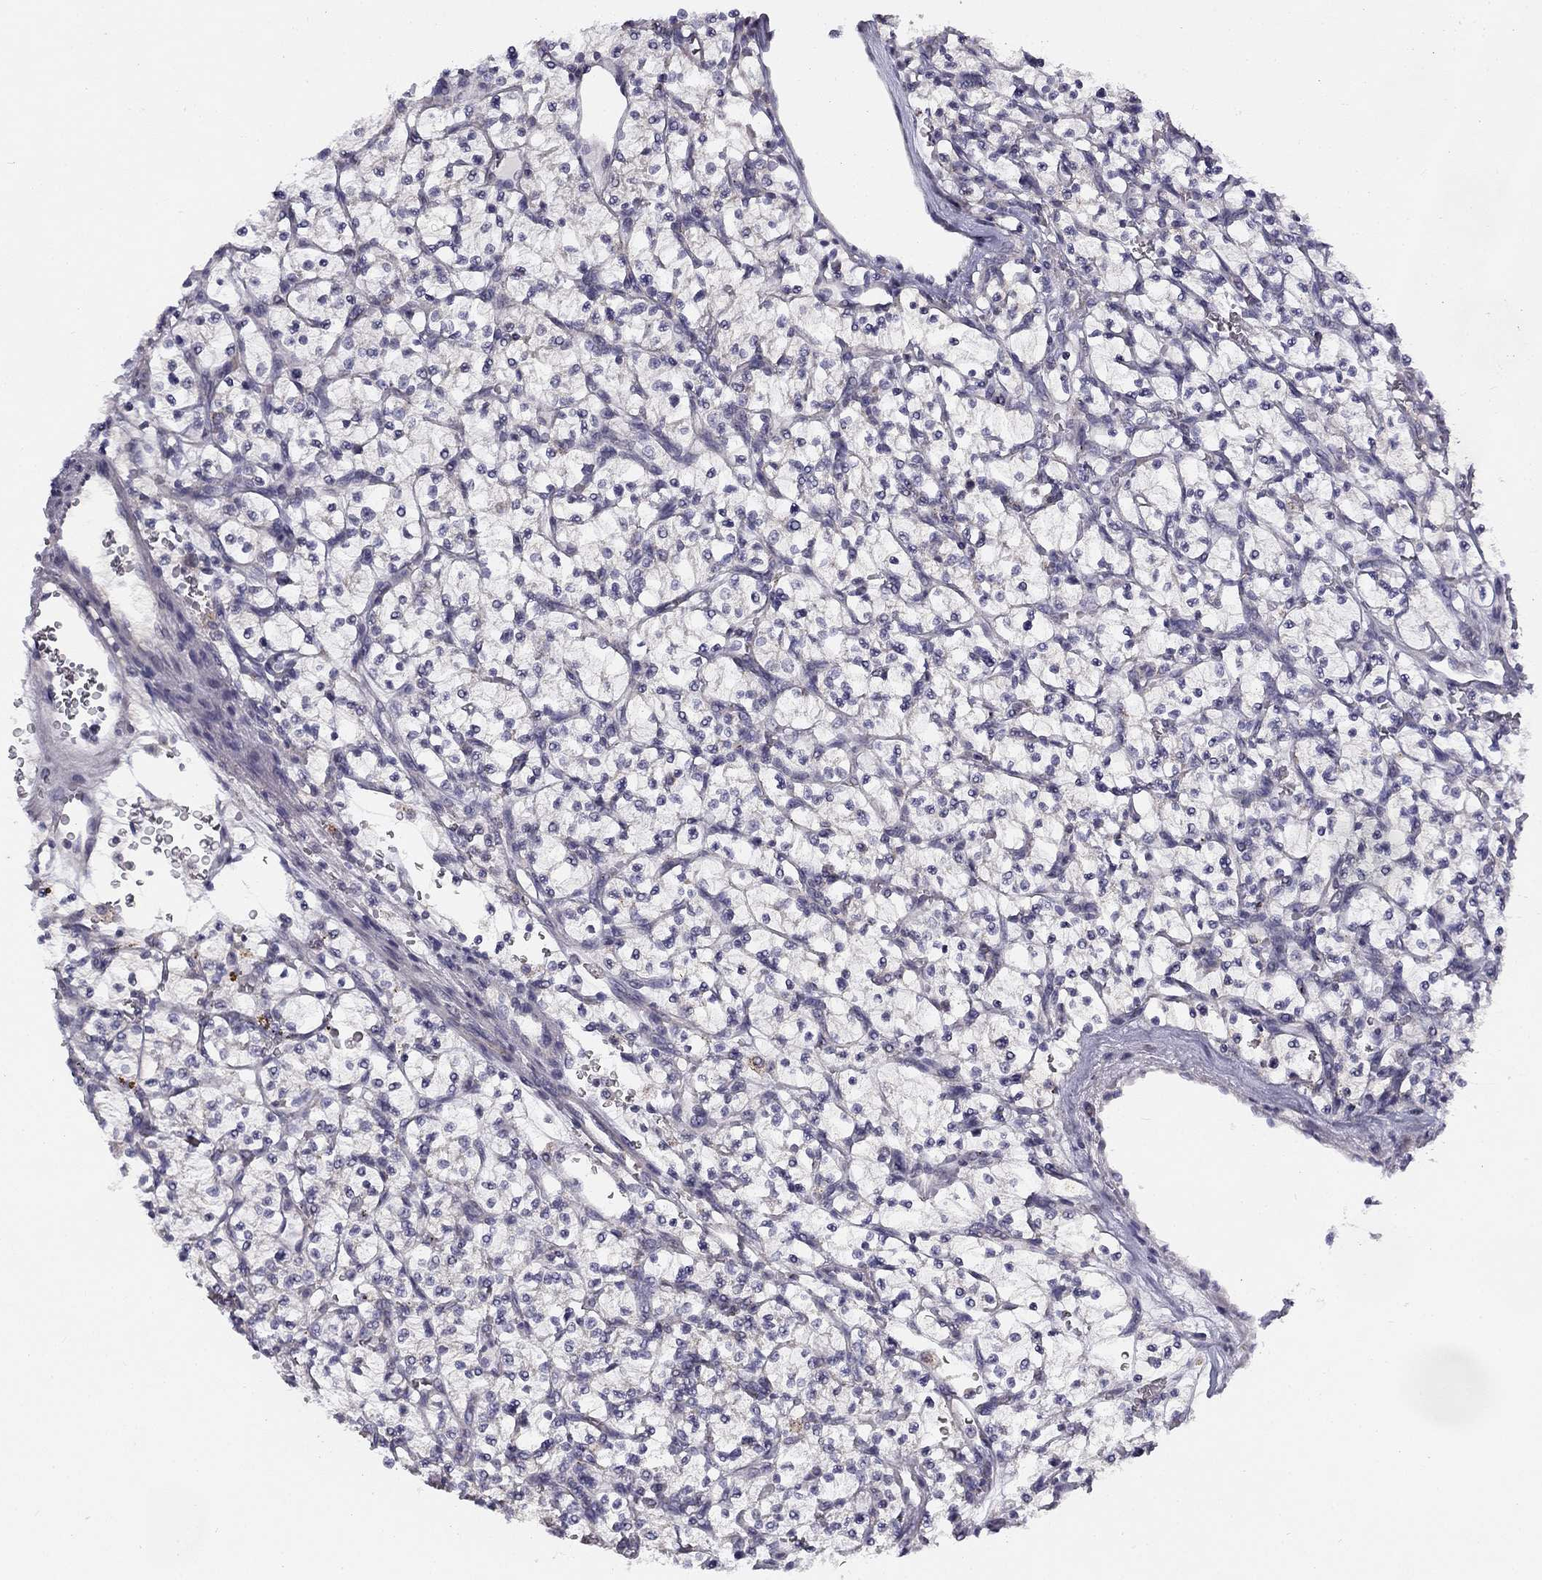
{"staining": {"intensity": "negative", "quantity": "none", "location": "none"}, "tissue": "renal cancer", "cell_type": "Tumor cells", "image_type": "cancer", "snomed": [{"axis": "morphology", "description": "Adenocarcinoma, NOS"}, {"axis": "topography", "description": "Kidney"}], "caption": "DAB immunohistochemical staining of adenocarcinoma (renal) shows no significant staining in tumor cells.", "gene": "CNR1", "patient": {"sex": "female", "age": 64}}